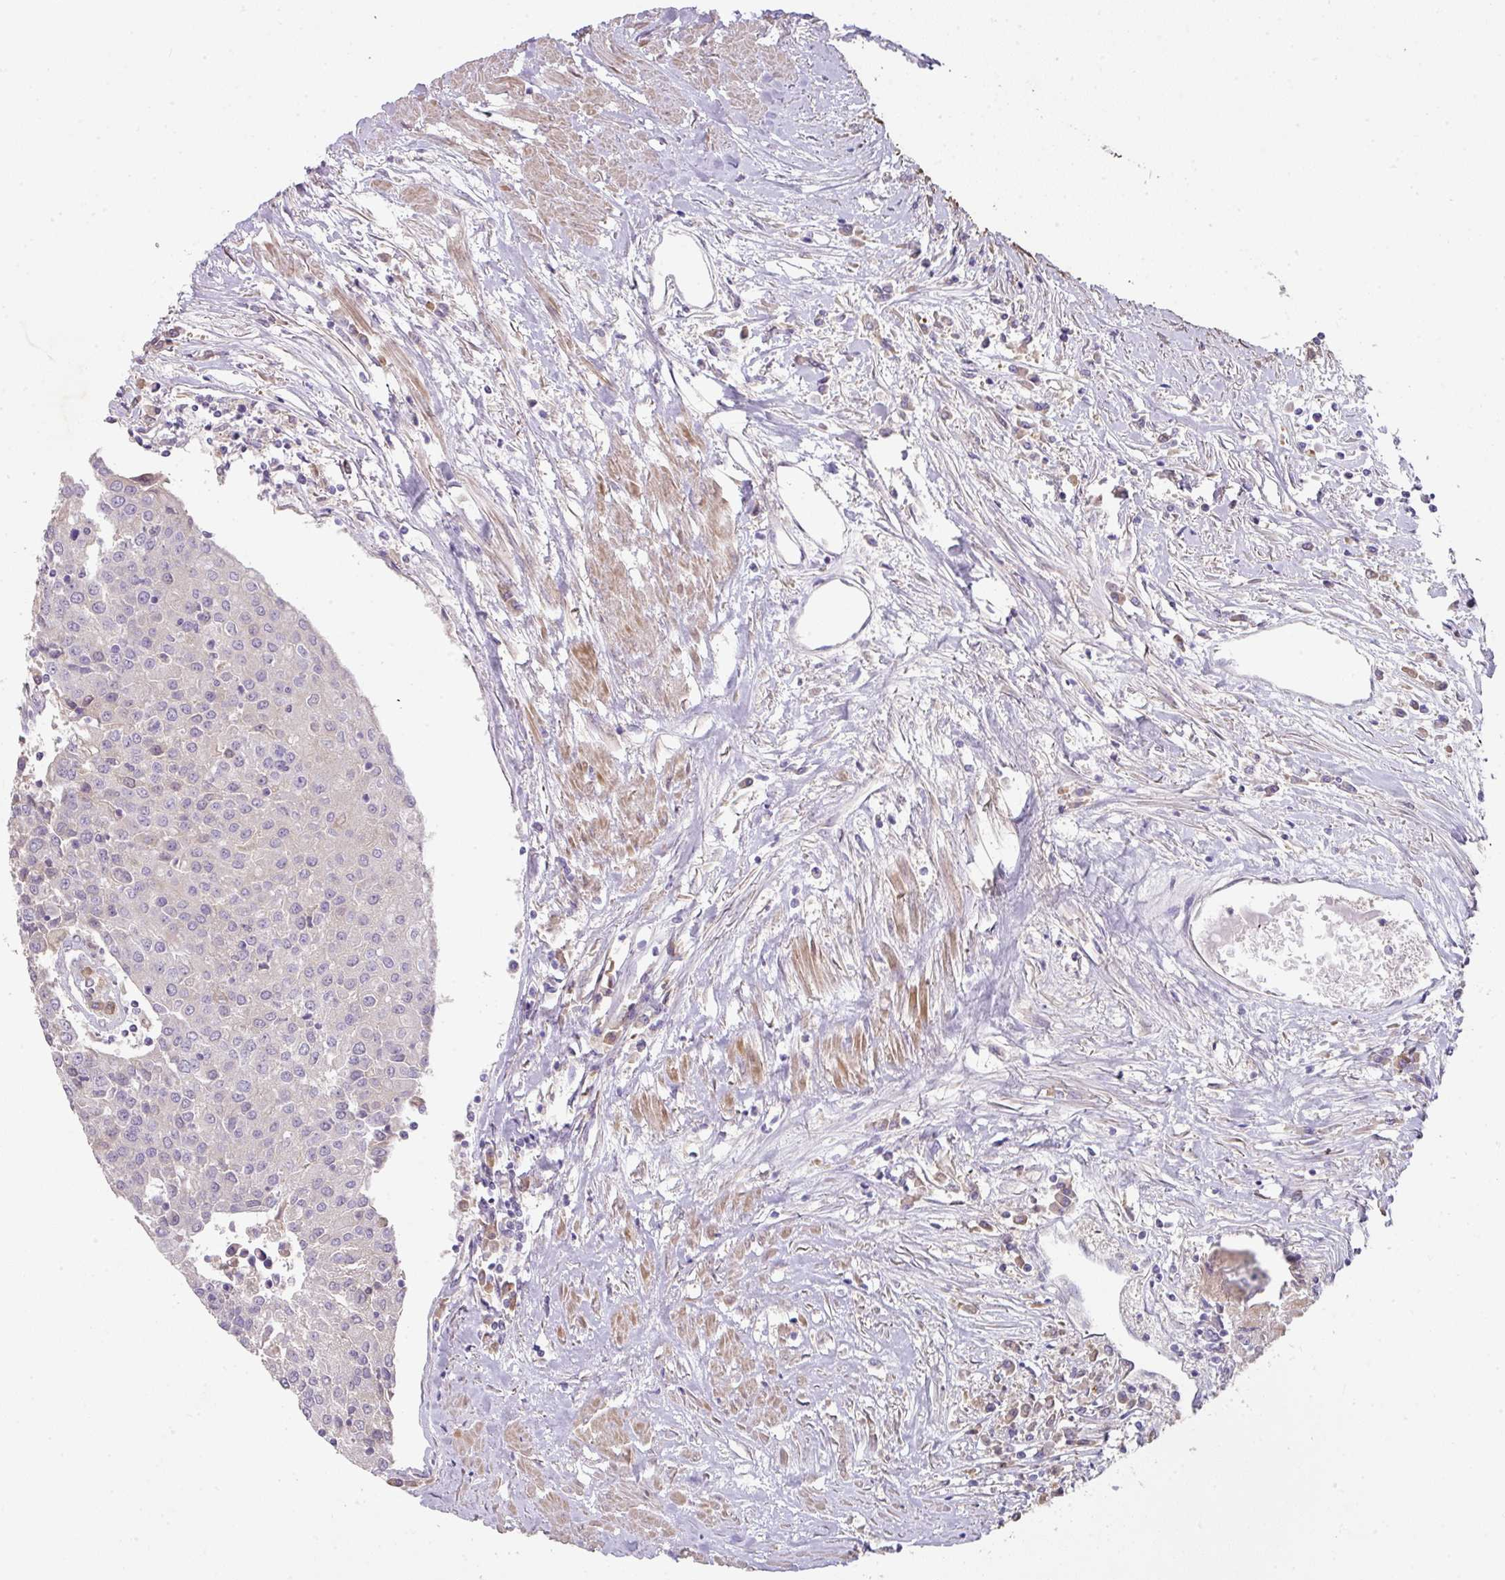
{"staining": {"intensity": "negative", "quantity": "none", "location": "none"}, "tissue": "urothelial cancer", "cell_type": "Tumor cells", "image_type": "cancer", "snomed": [{"axis": "morphology", "description": "Urothelial carcinoma, High grade"}, {"axis": "topography", "description": "Urinary bladder"}], "caption": "This is an IHC photomicrograph of urothelial cancer. There is no staining in tumor cells.", "gene": "ZNF266", "patient": {"sex": "female", "age": 85}}